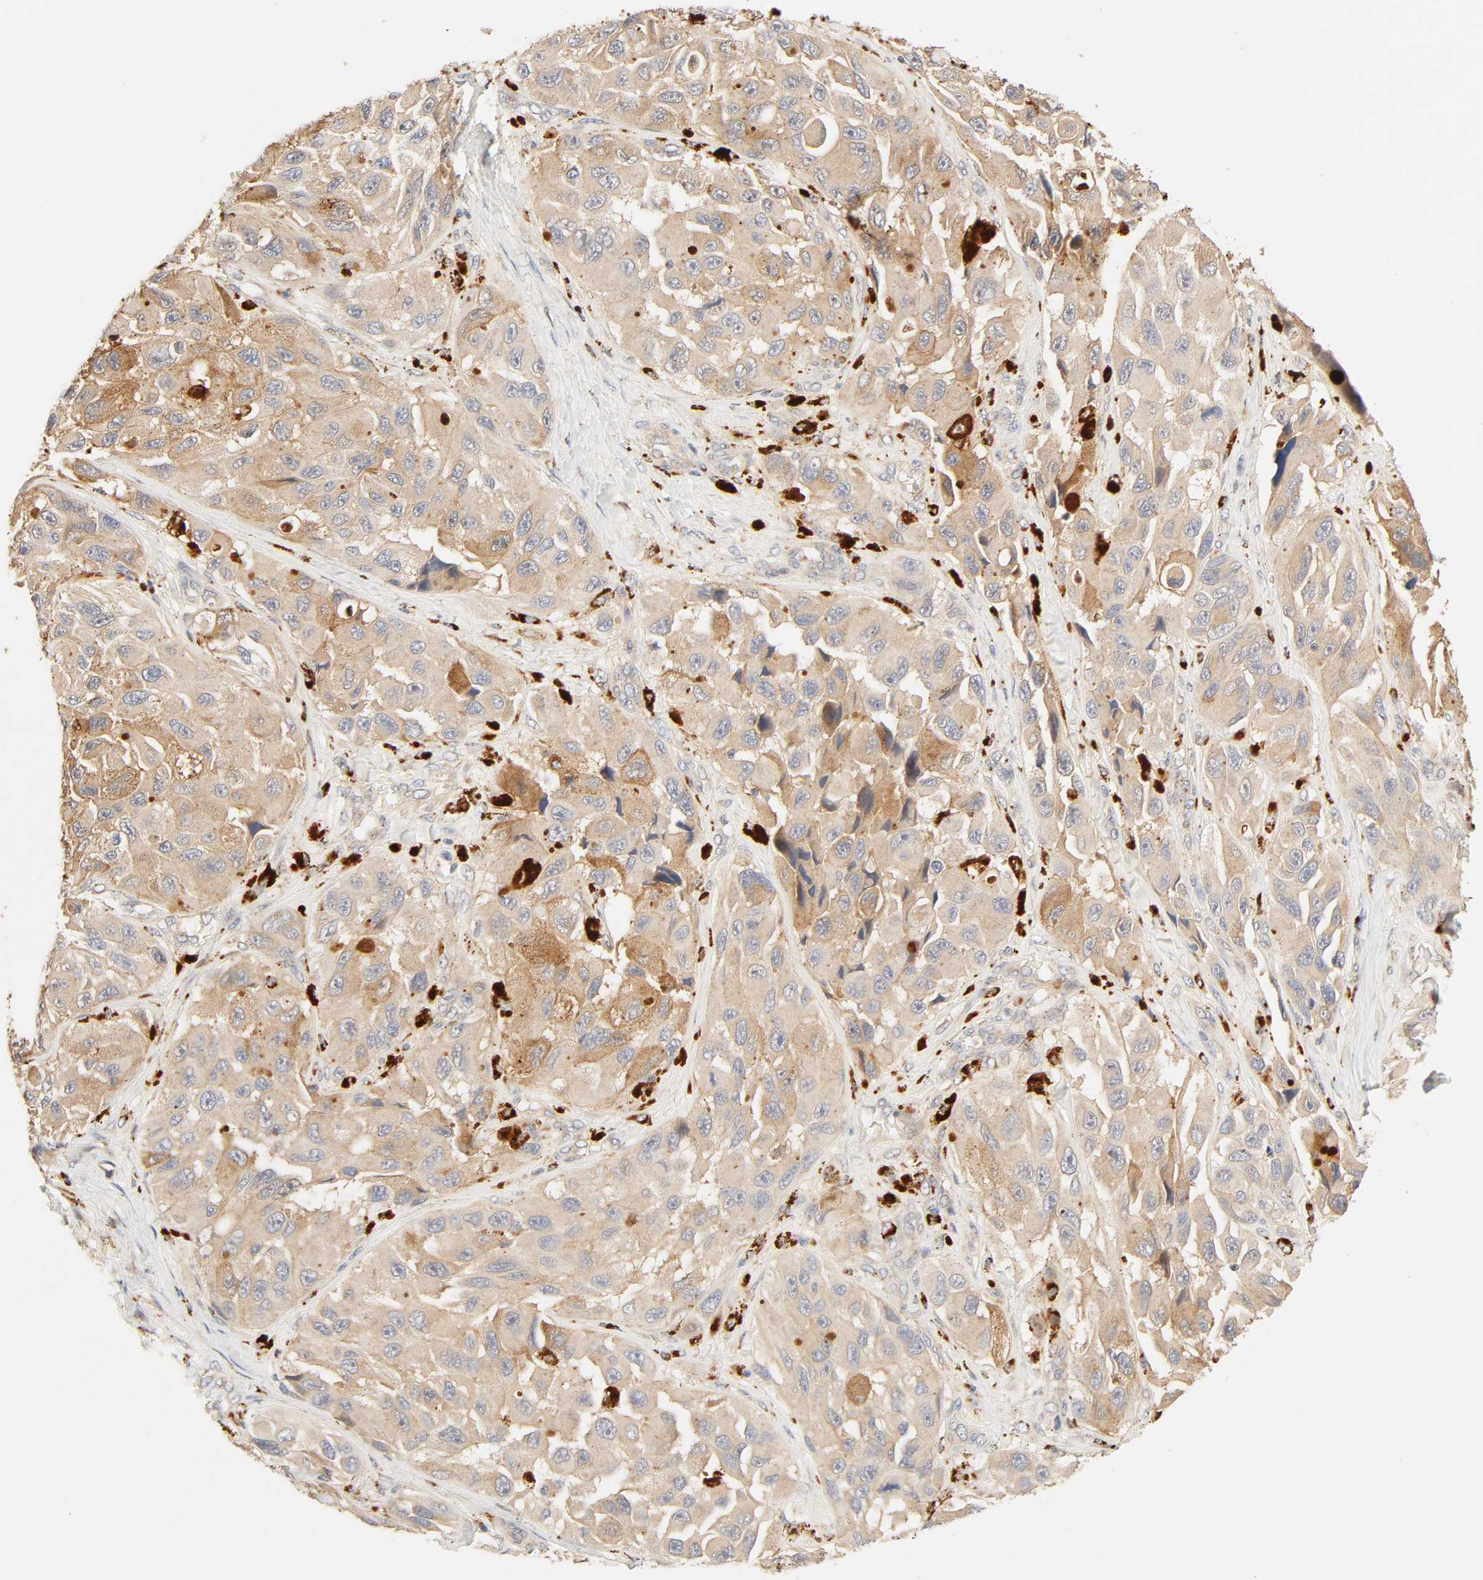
{"staining": {"intensity": "moderate", "quantity": ">75%", "location": "cytoplasmic/membranous"}, "tissue": "melanoma", "cell_type": "Tumor cells", "image_type": "cancer", "snomed": [{"axis": "morphology", "description": "Malignant melanoma, NOS"}, {"axis": "topography", "description": "Skin"}], "caption": "Malignant melanoma stained with a protein marker shows moderate staining in tumor cells.", "gene": "MAPK6", "patient": {"sex": "female", "age": 73}}